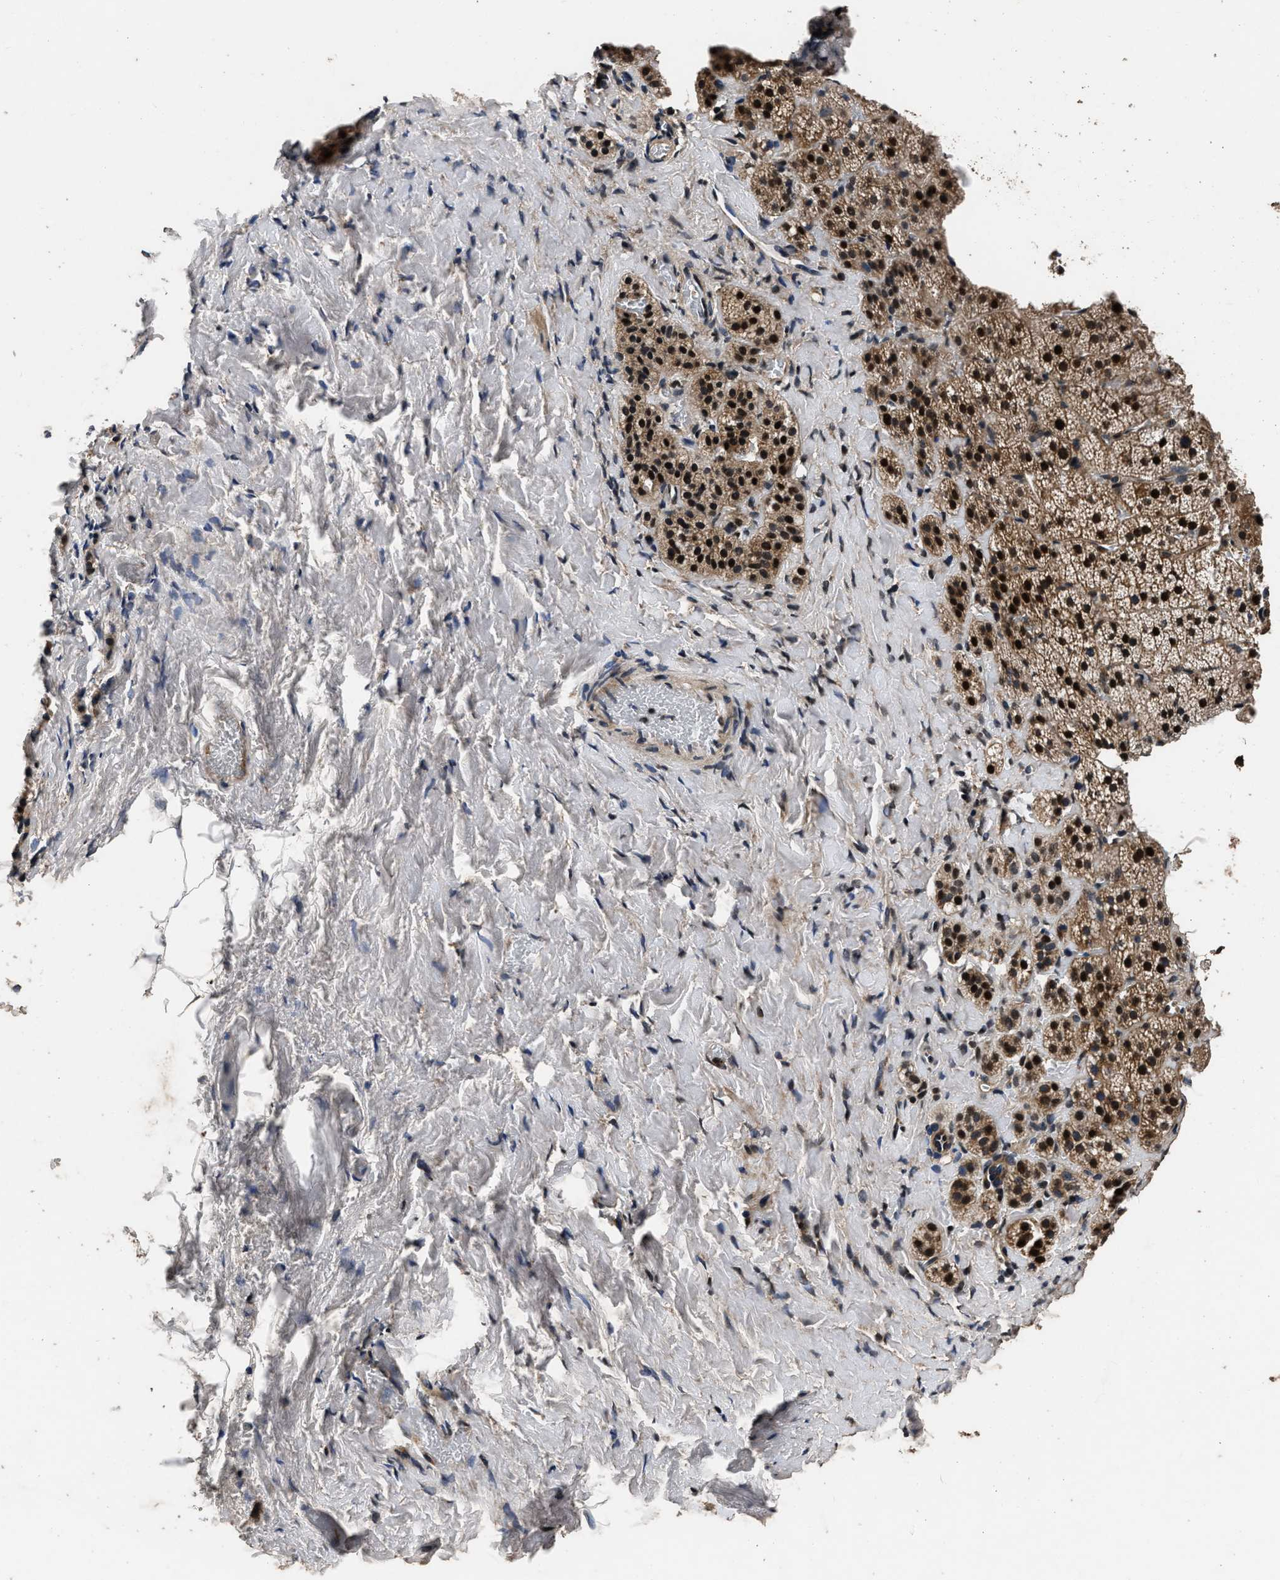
{"staining": {"intensity": "strong", "quantity": ">75%", "location": "cytoplasmic/membranous,nuclear"}, "tissue": "adrenal gland", "cell_type": "Glandular cells", "image_type": "normal", "snomed": [{"axis": "morphology", "description": "Normal tissue, NOS"}, {"axis": "topography", "description": "Adrenal gland"}], "caption": "This micrograph displays immunohistochemistry staining of benign adrenal gland, with high strong cytoplasmic/membranous,nuclear positivity in about >75% of glandular cells.", "gene": "CSTF1", "patient": {"sex": "female", "age": 44}}